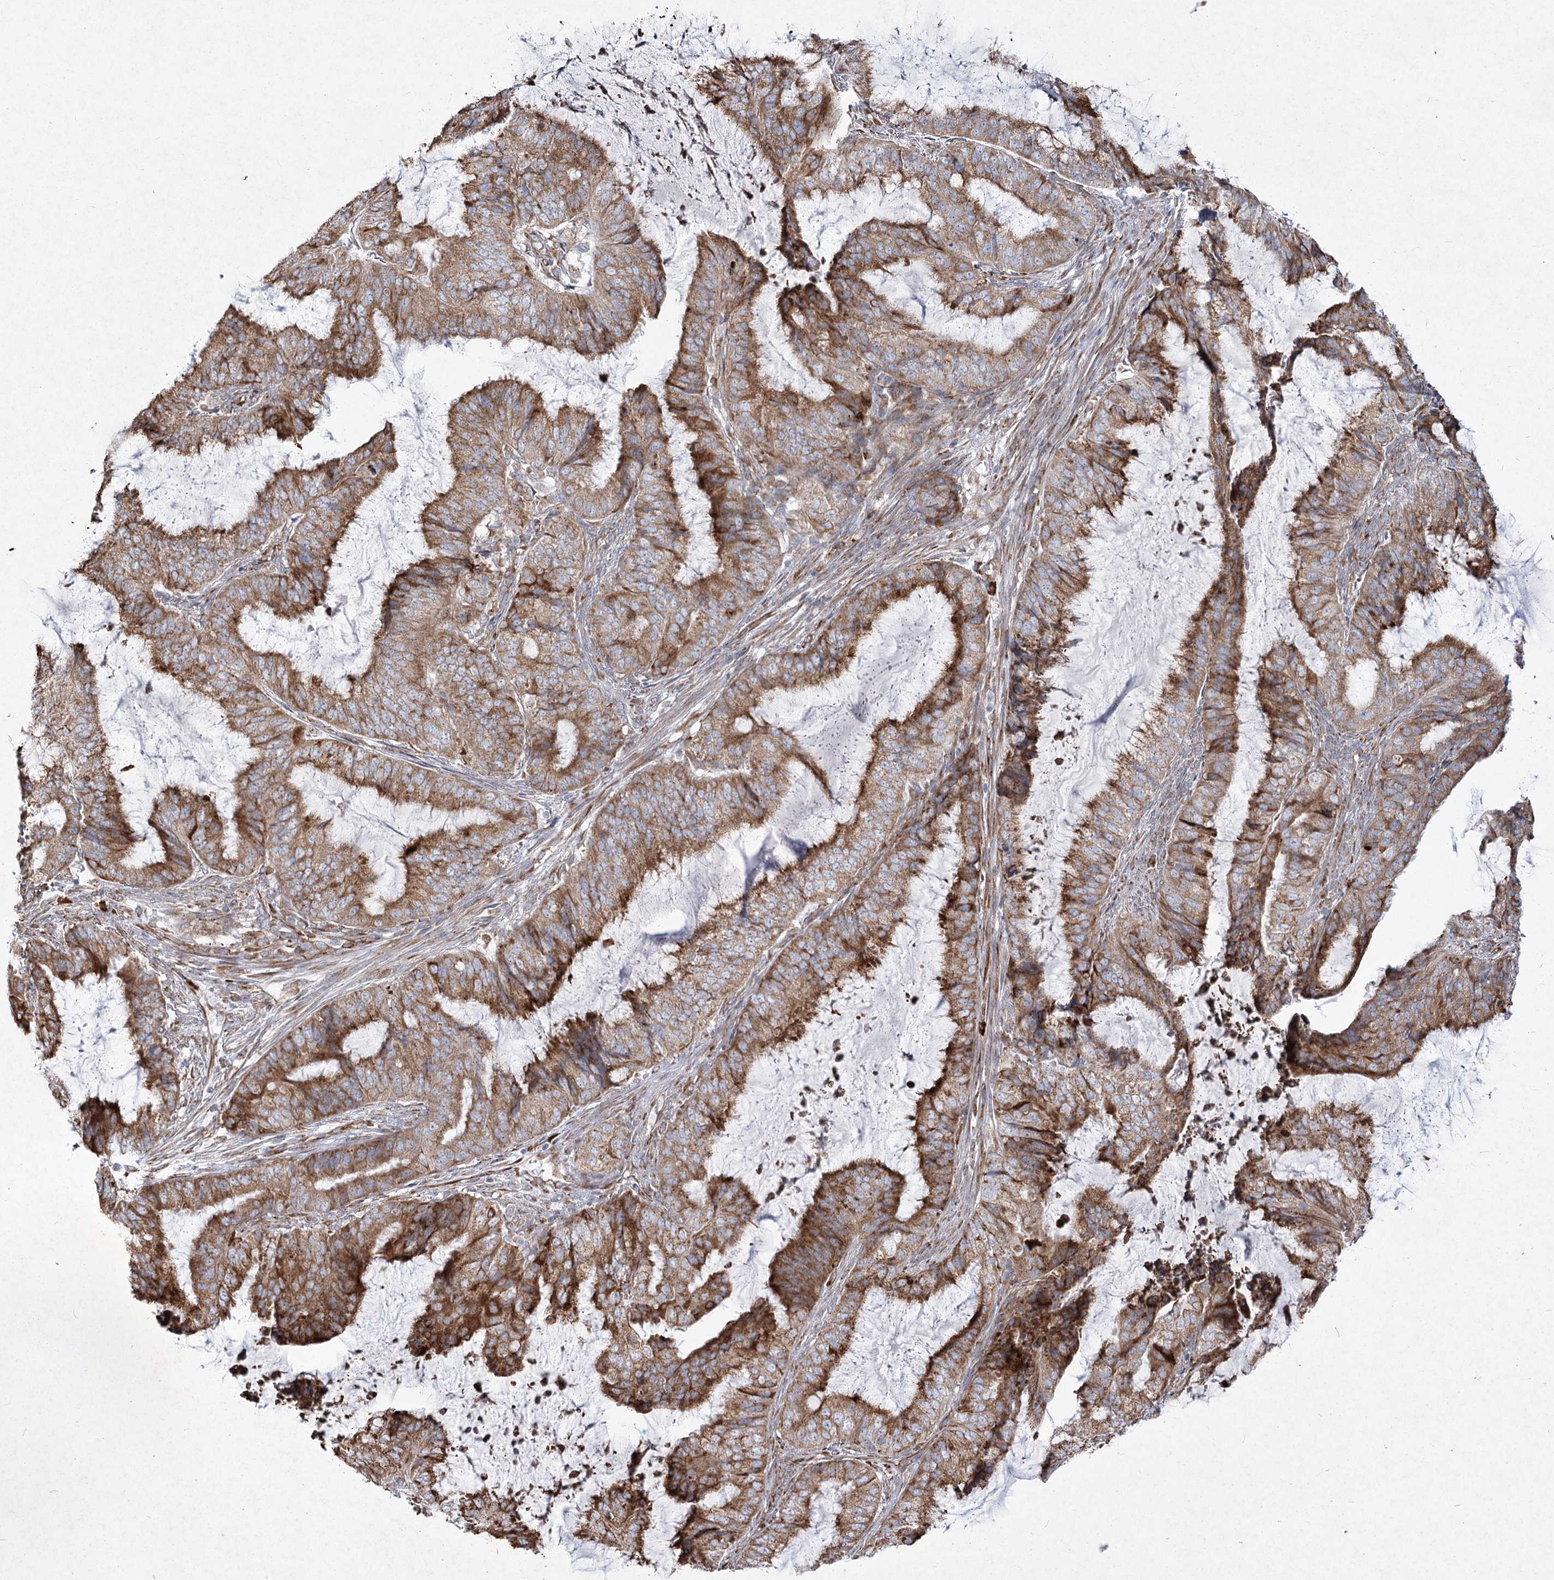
{"staining": {"intensity": "moderate", "quantity": ">75%", "location": "cytoplasmic/membranous"}, "tissue": "endometrial cancer", "cell_type": "Tumor cells", "image_type": "cancer", "snomed": [{"axis": "morphology", "description": "Adenocarcinoma, NOS"}, {"axis": "topography", "description": "Endometrium"}], "caption": "Endometrial cancer (adenocarcinoma) stained with IHC demonstrates moderate cytoplasmic/membranous positivity in approximately >75% of tumor cells.", "gene": "NHLRC2", "patient": {"sex": "female", "age": 81}}